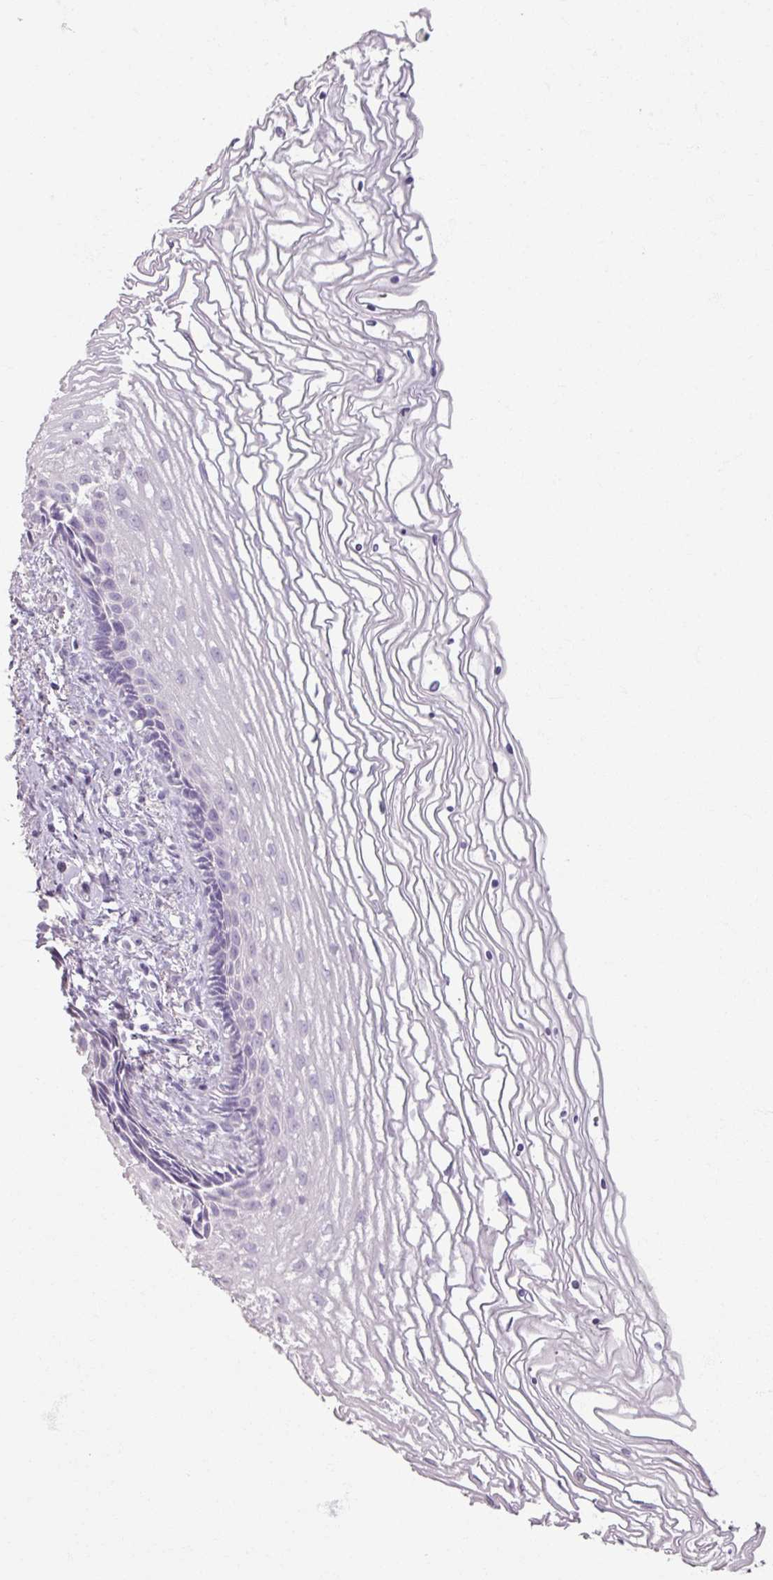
{"staining": {"intensity": "negative", "quantity": "none", "location": "none"}, "tissue": "cervix", "cell_type": "Glandular cells", "image_type": "normal", "snomed": [{"axis": "morphology", "description": "Normal tissue, NOS"}, {"axis": "topography", "description": "Cervix"}], "caption": "This is an IHC image of normal cervix. There is no staining in glandular cells.", "gene": "SLC27A5", "patient": {"sex": "female", "age": 47}}